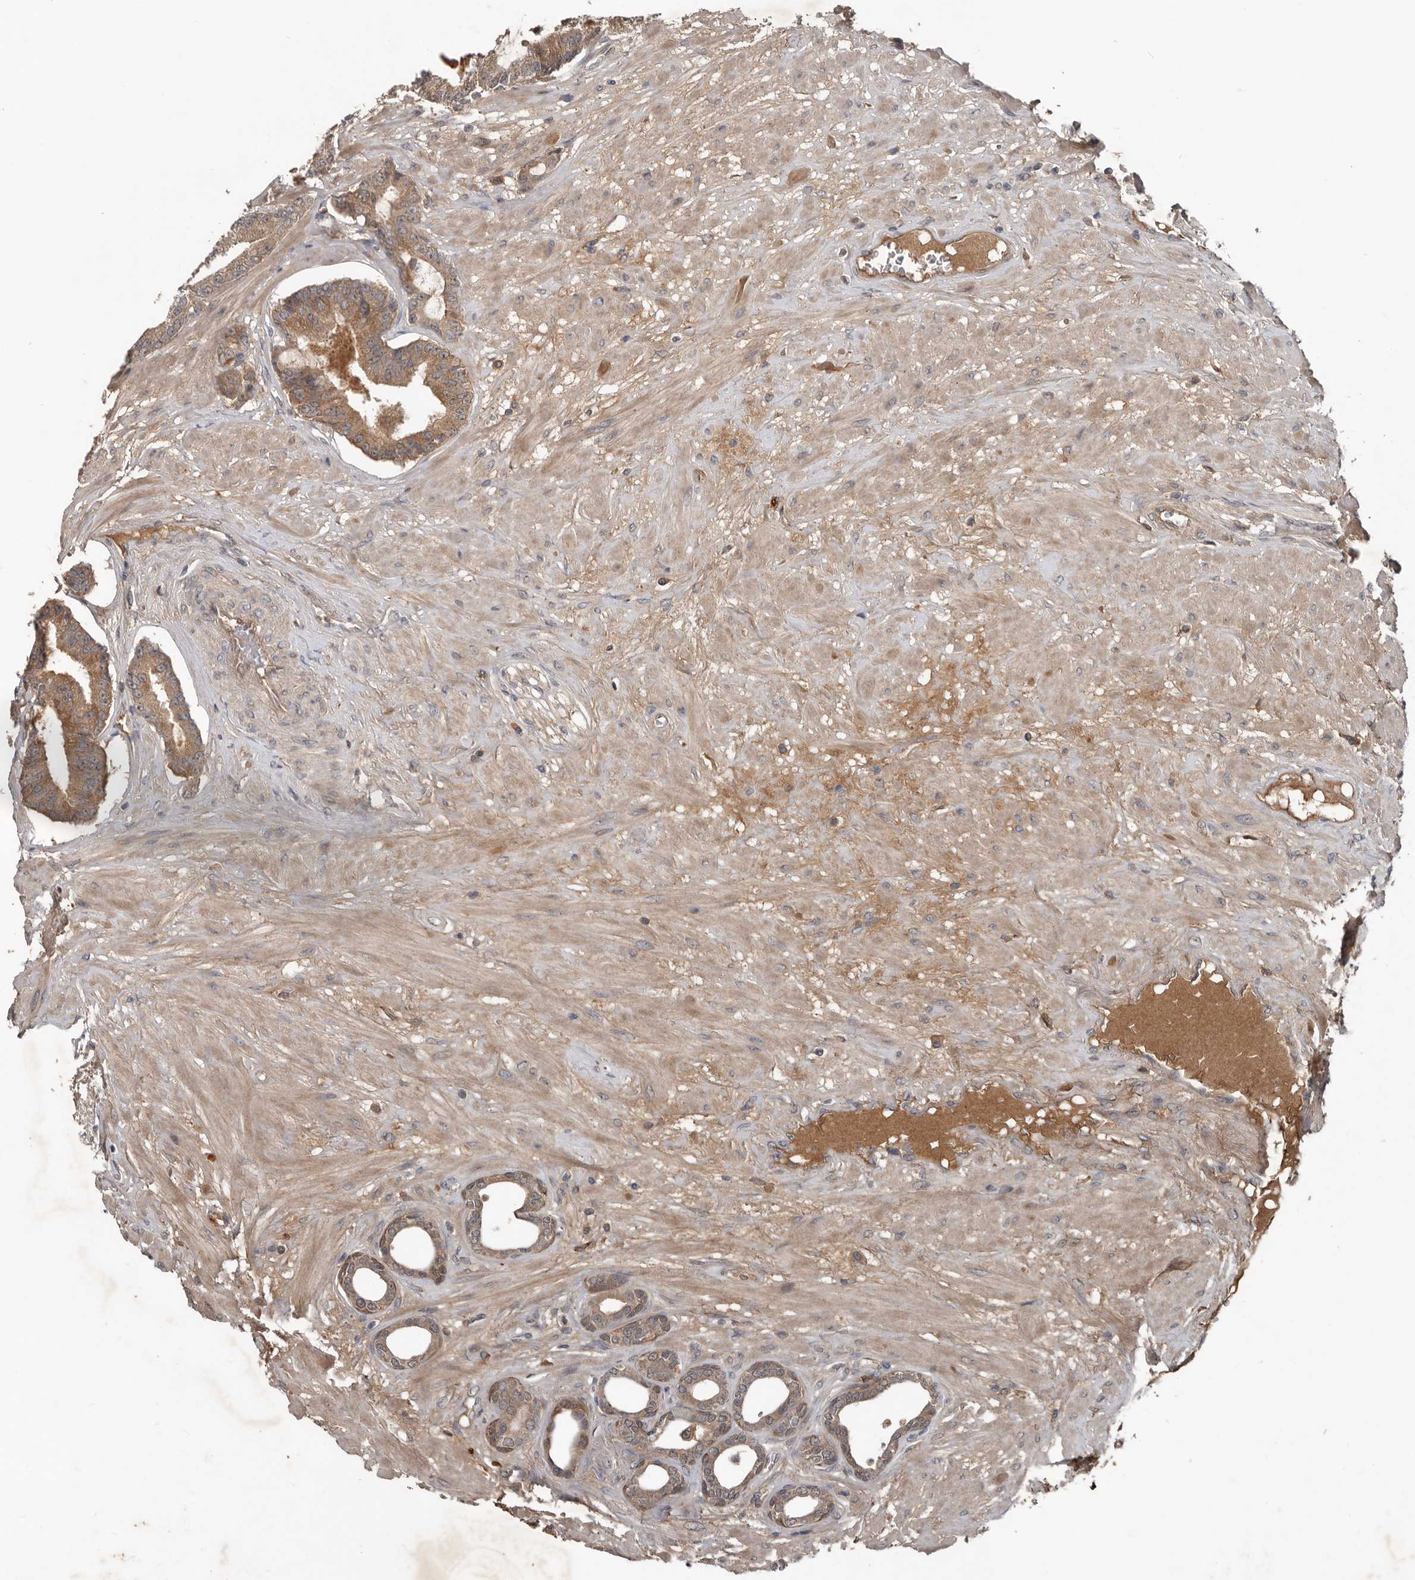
{"staining": {"intensity": "moderate", "quantity": ">75%", "location": "cytoplasmic/membranous"}, "tissue": "prostate cancer", "cell_type": "Tumor cells", "image_type": "cancer", "snomed": [{"axis": "morphology", "description": "Adenocarcinoma, Low grade"}, {"axis": "topography", "description": "Prostate"}], "caption": "This histopathology image demonstrates prostate low-grade adenocarcinoma stained with IHC to label a protein in brown. The cytoplasmic/membranous of tumor cells show moderate positivity for the protein. Nuclei are counter-stained blue.", "gene": "DNAJB4", "patient": {"sex": "male", "age": 60}}